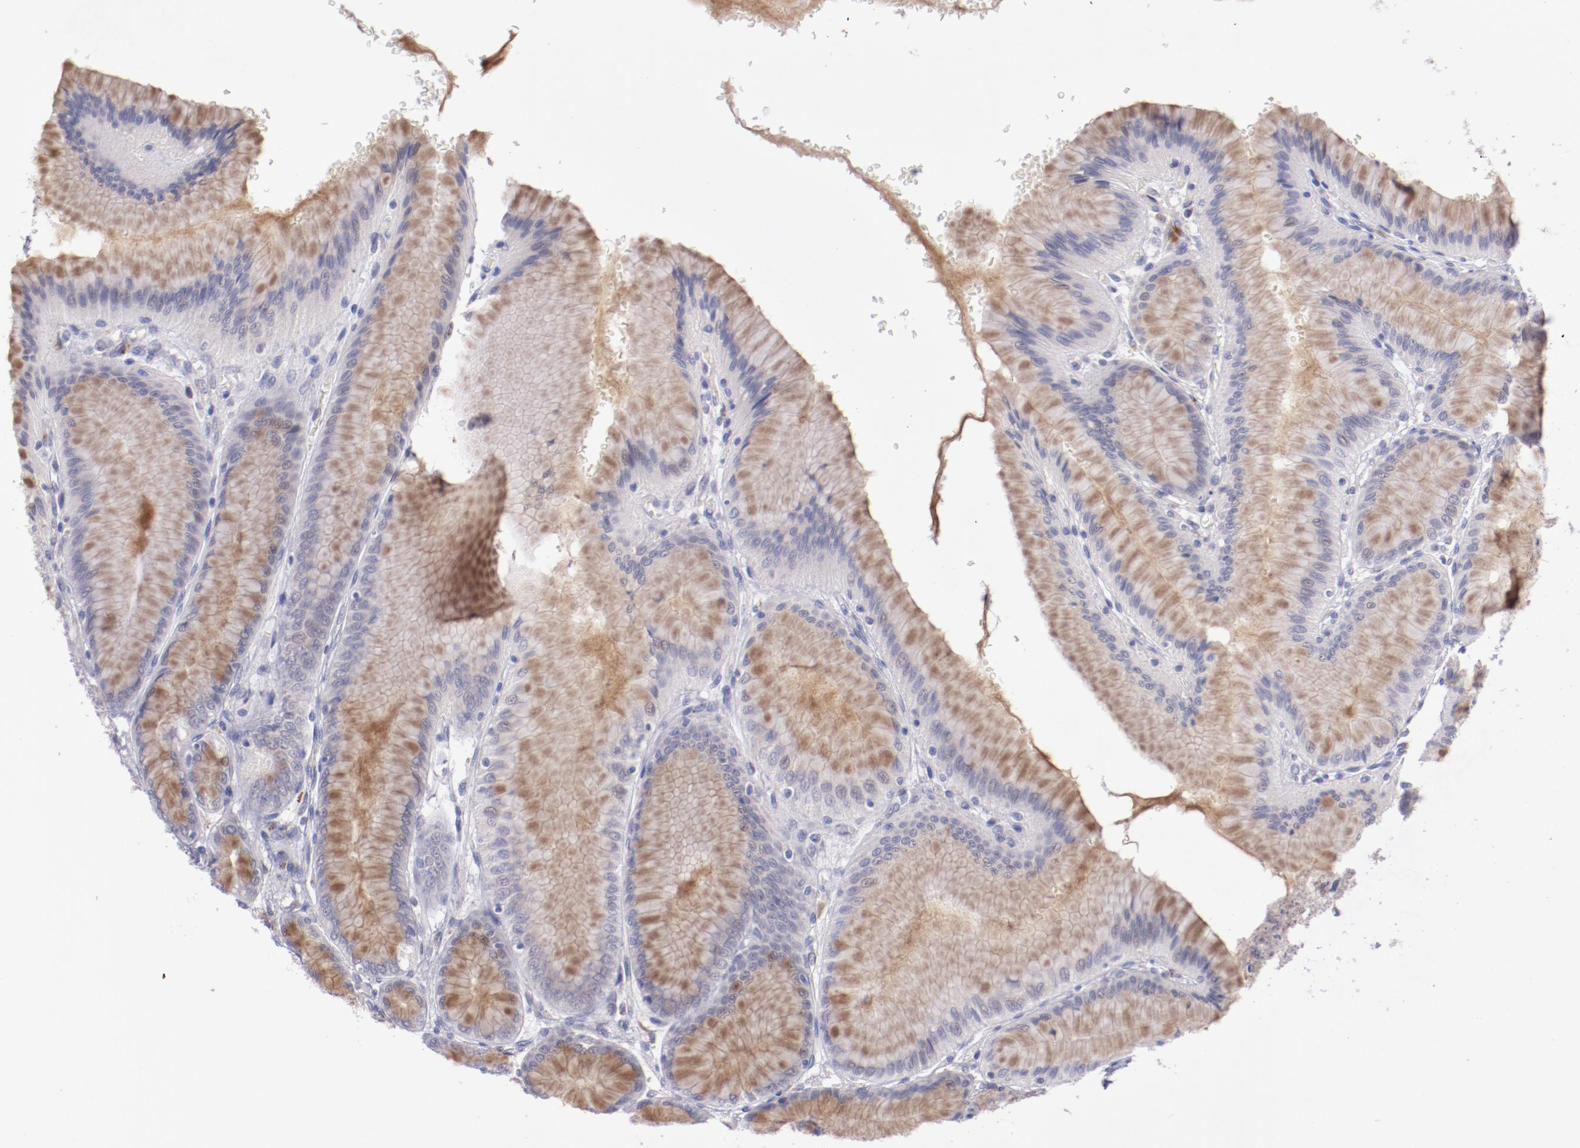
{"staining": {"intensity": "moderate", "quantity": ">75%", "location": "cytoplasmic/membranous"}, "tissue": "stomach", "cell_type": "Glandular cells", "image_type": "normal", "snomed": [{"axis": "morphology", "description": "Normal tissue, NOS"}, {"axis": "morphology", "description": "Adenocarcinoma, NOS"}, {"axis": "topography", "description": "Stomach"}, {"axis": "topography", "description": "Stomach, lower"}], "caption": "Immunohistochemical staining of unremarkable stomach displays >75% levels of moderate cytoplasmic/membranous protein positivity in about >75% of glandular cells.", "gene": "TRAF3", "patient": {"sex": "female", "age": 65}}